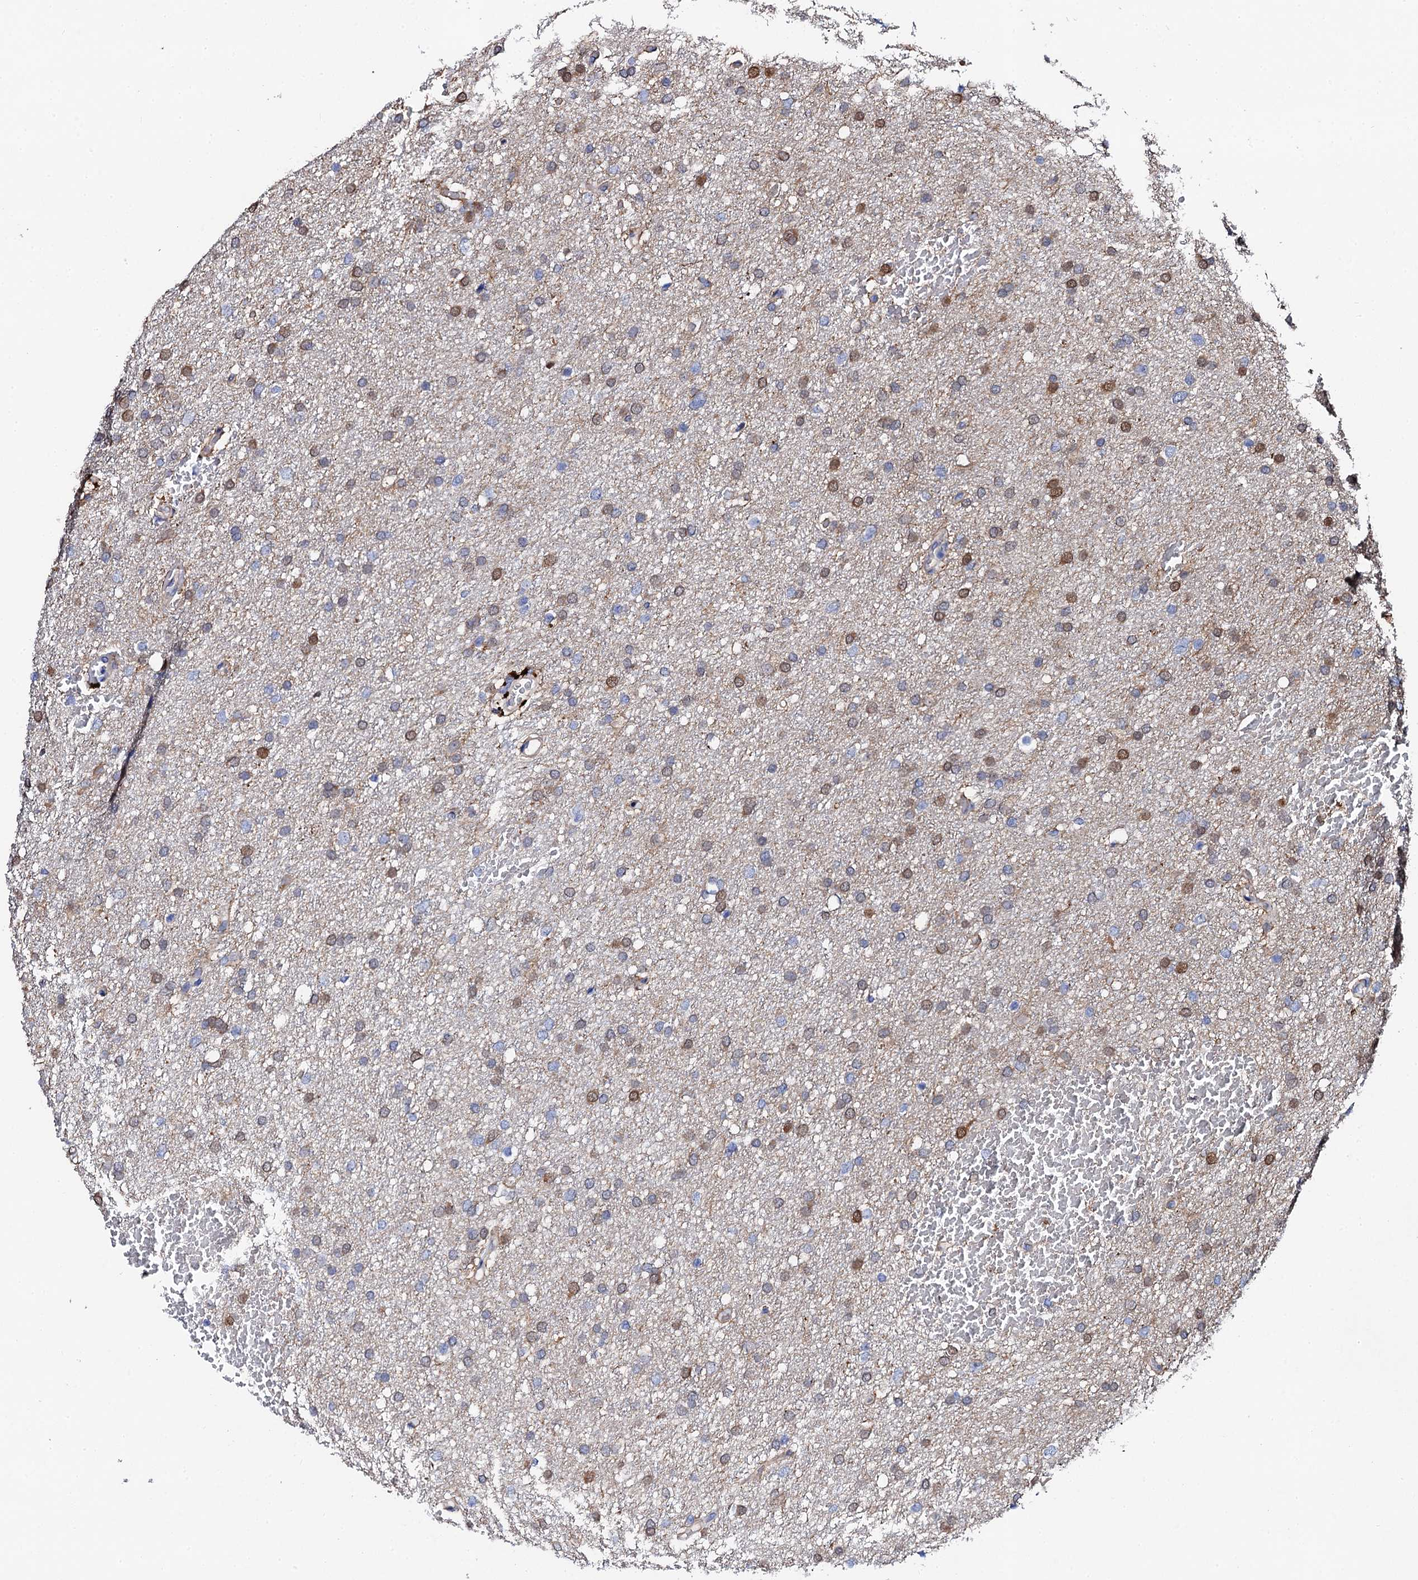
{"staining": {"intensity": "moderate", "quantity": "25%-75%", "location": "cytoplasmic/membranous"}, "tissue": "glioma", "cell_type": "Tumor cells", "image_type": "cancer", "snomed": [{"axis": "morphology", "description": "Glioma, malignant, High grade"}, {"axis": "topography", "description": "Cerebral cortex"}], "caption": "Approximately 25%-75% of tumor cells in human glioma reveal moderate cytoplasmic/membranous protein staining as visualized by brown immunohistochemical staining.", "gene": "KLHL32", "patient": {"sex": "female", "age": 36}}